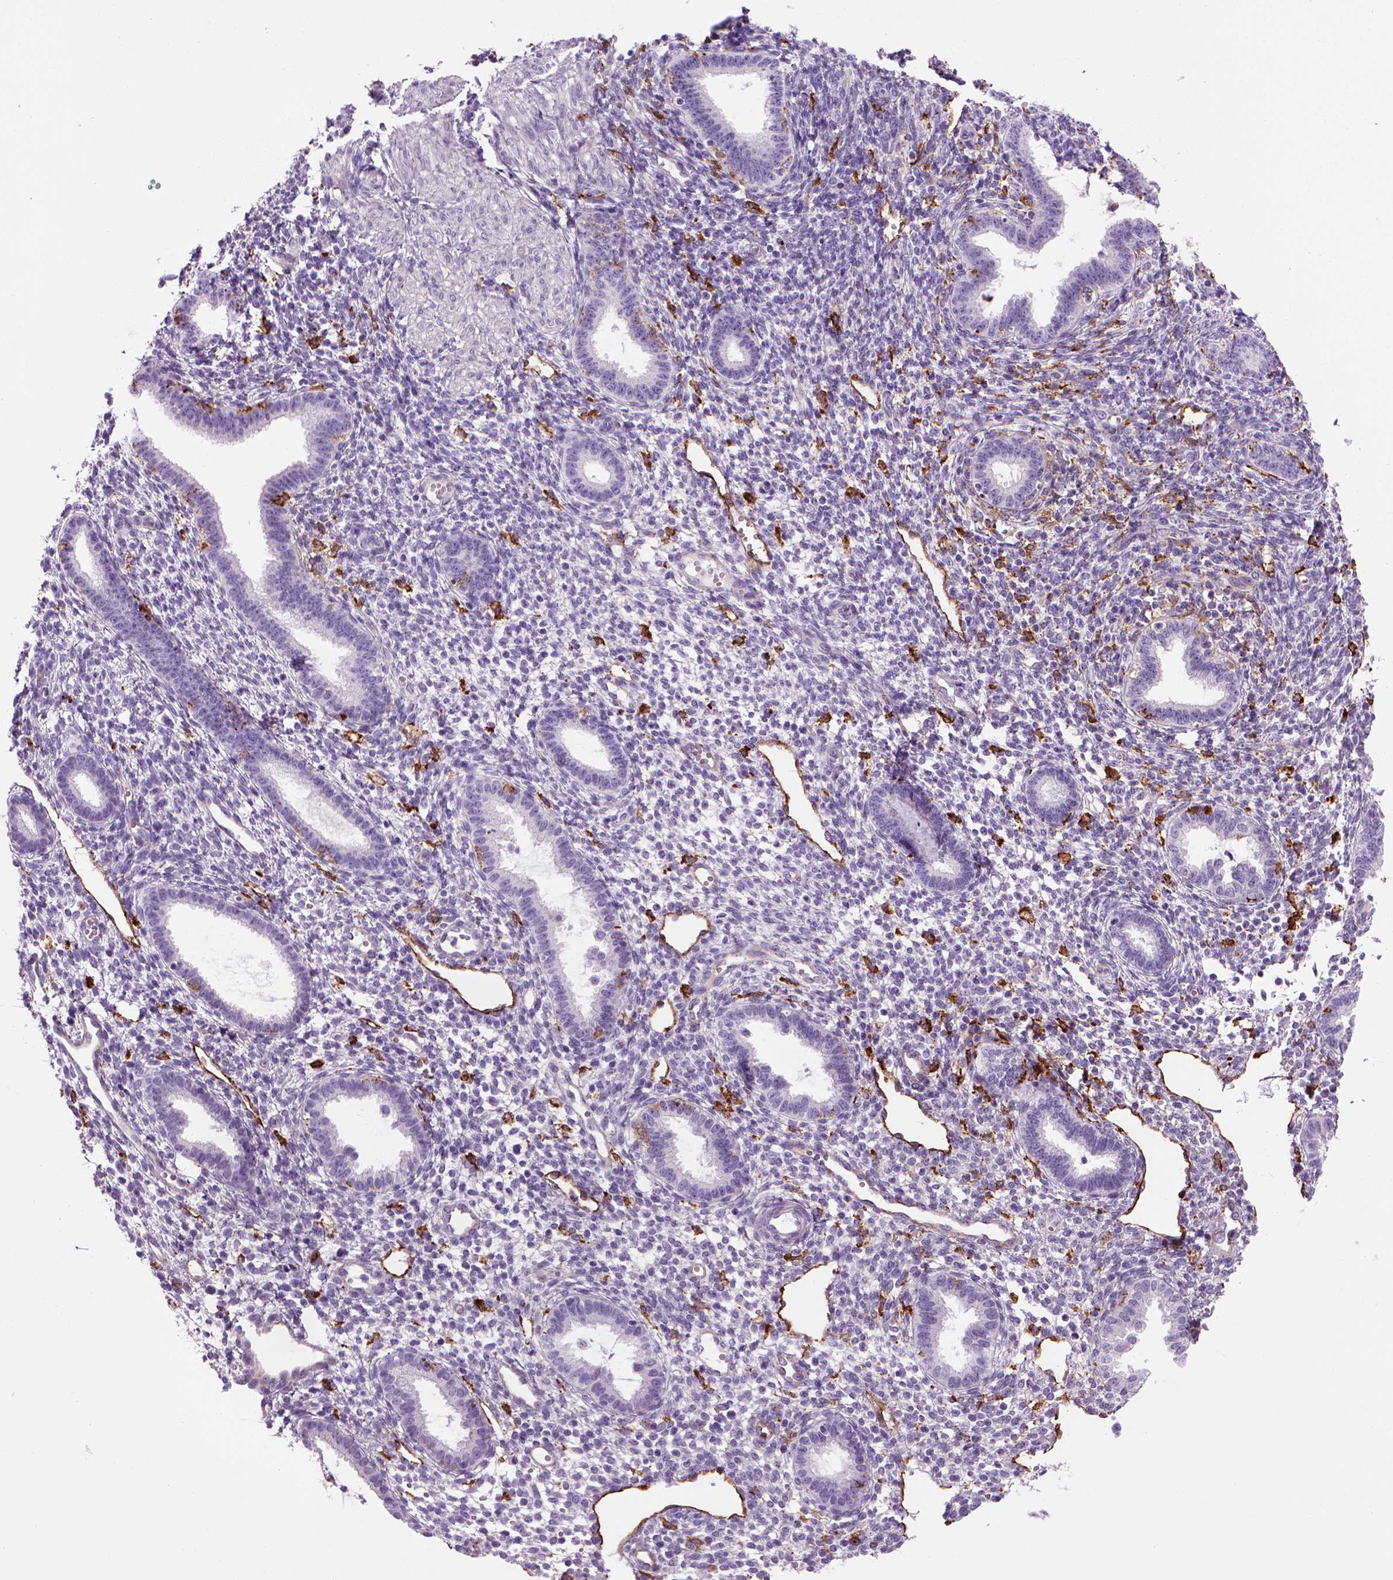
{"staining": {"intensity": "negative", "quantity": "none", "location": "none"}, "tissue": "endometrium", "cell_type": "Cells in endometrial stroma", "image_type": "normal", "snomed": [{"axis": "morphology", "description": "Normal tissue, NOS"}, {"axis": "topography", "description": "Endometrium"}], "caption": "The immunohistochemistry (IHC) histopathology image has no significant staining in cells in endometrial stroma of endometrium.", "gene": "MARCKS", "patient": {"sex": "female", "age": 36}}